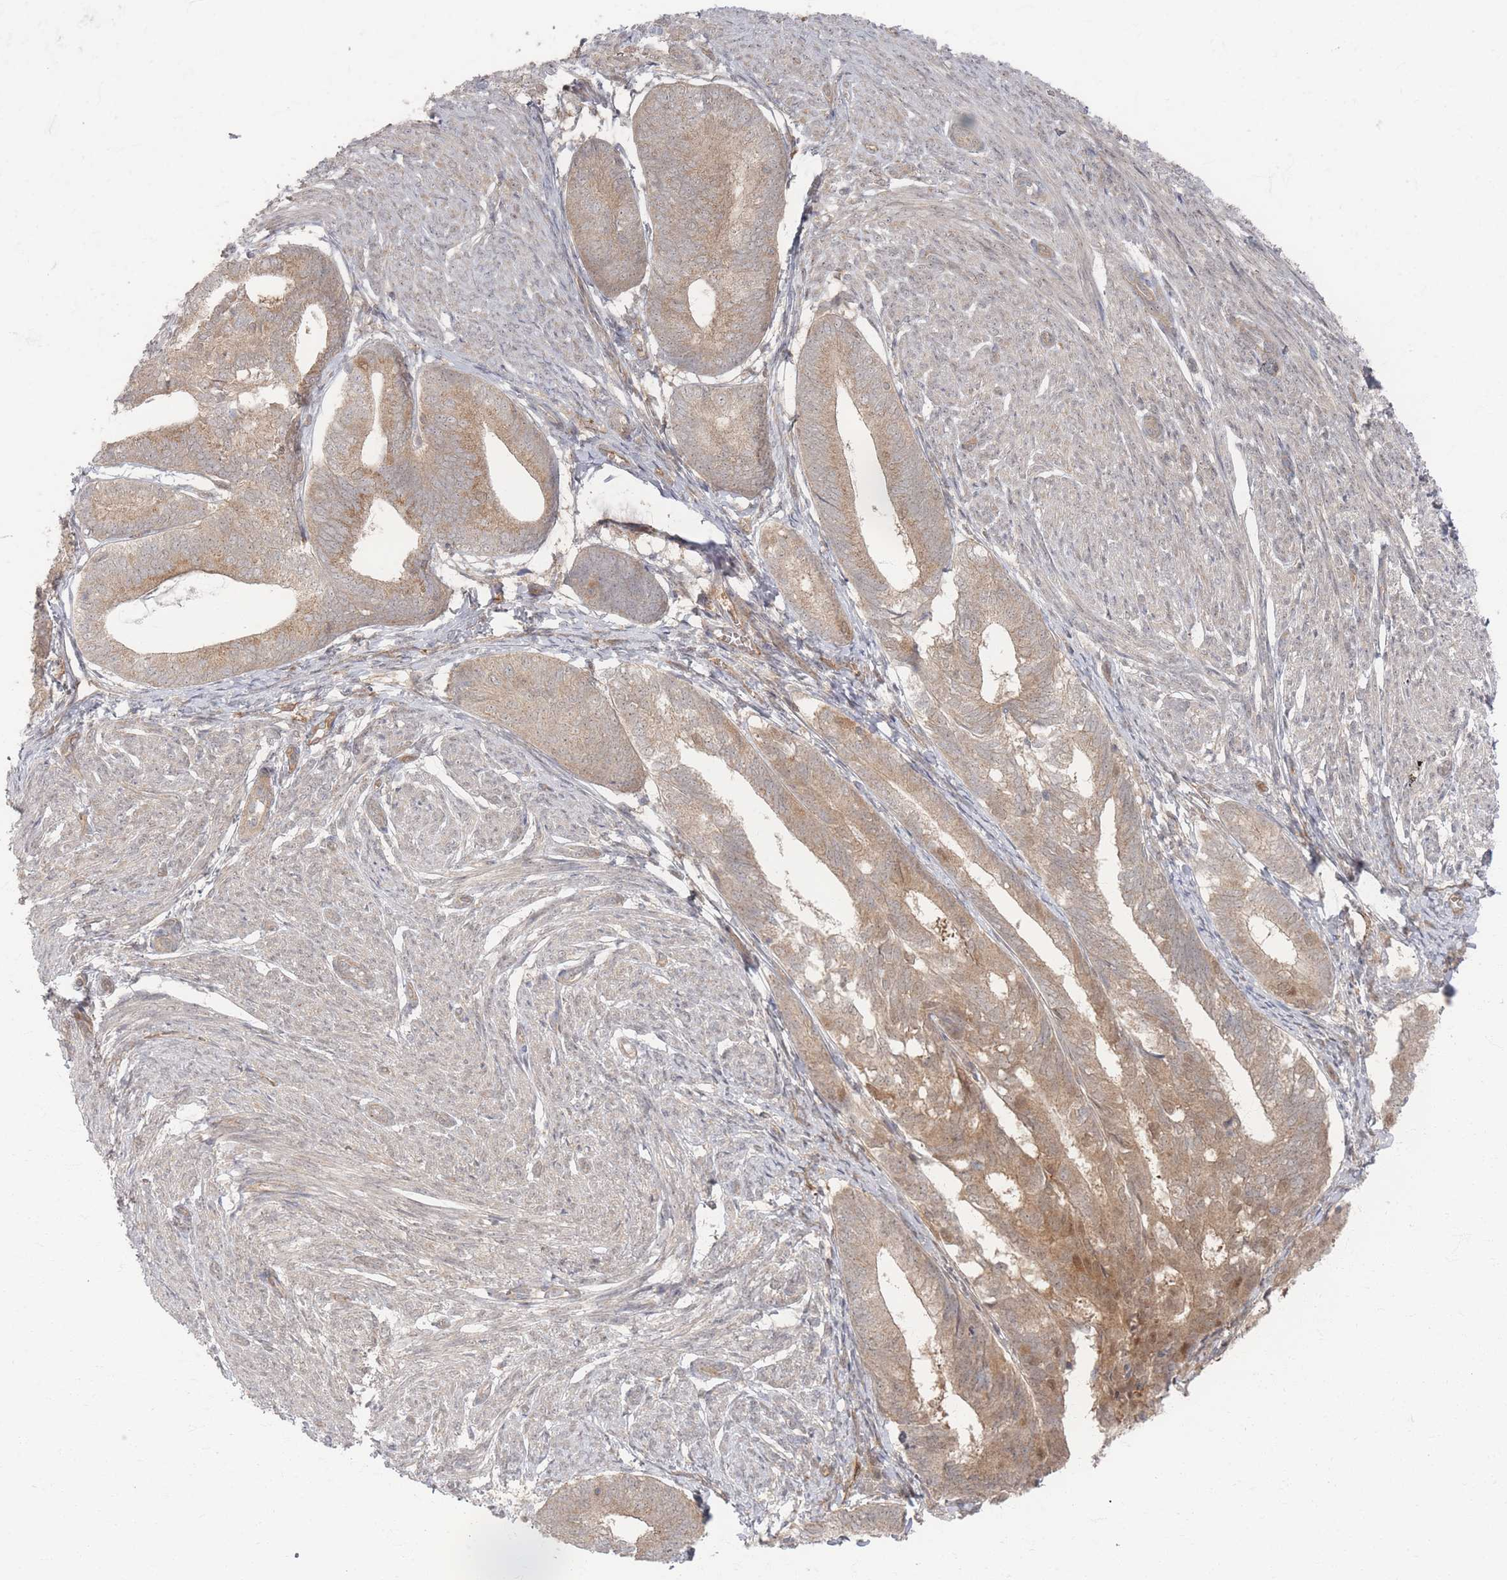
{"staining": {"intensity": "moderate", "quantity": ">75%", "location": "cytoplasmic/membranous,nuclear"}, "tissue": "endometrial cancer", "cell_type": "Tumor cells", "image_type": "cancer", "snomed": [{"axis": "morphology", "description": "Adenocarcinoma, NOS"}, {"axis": "topography", "description": "Endometrium"}], "caption": "Endometrial cancer (adenocarcinoma) stained with a protein marker reveals moderate staining in tumor cells.", "gene": "PSMD9", "patient": {"sex": "female", "age": 87}}